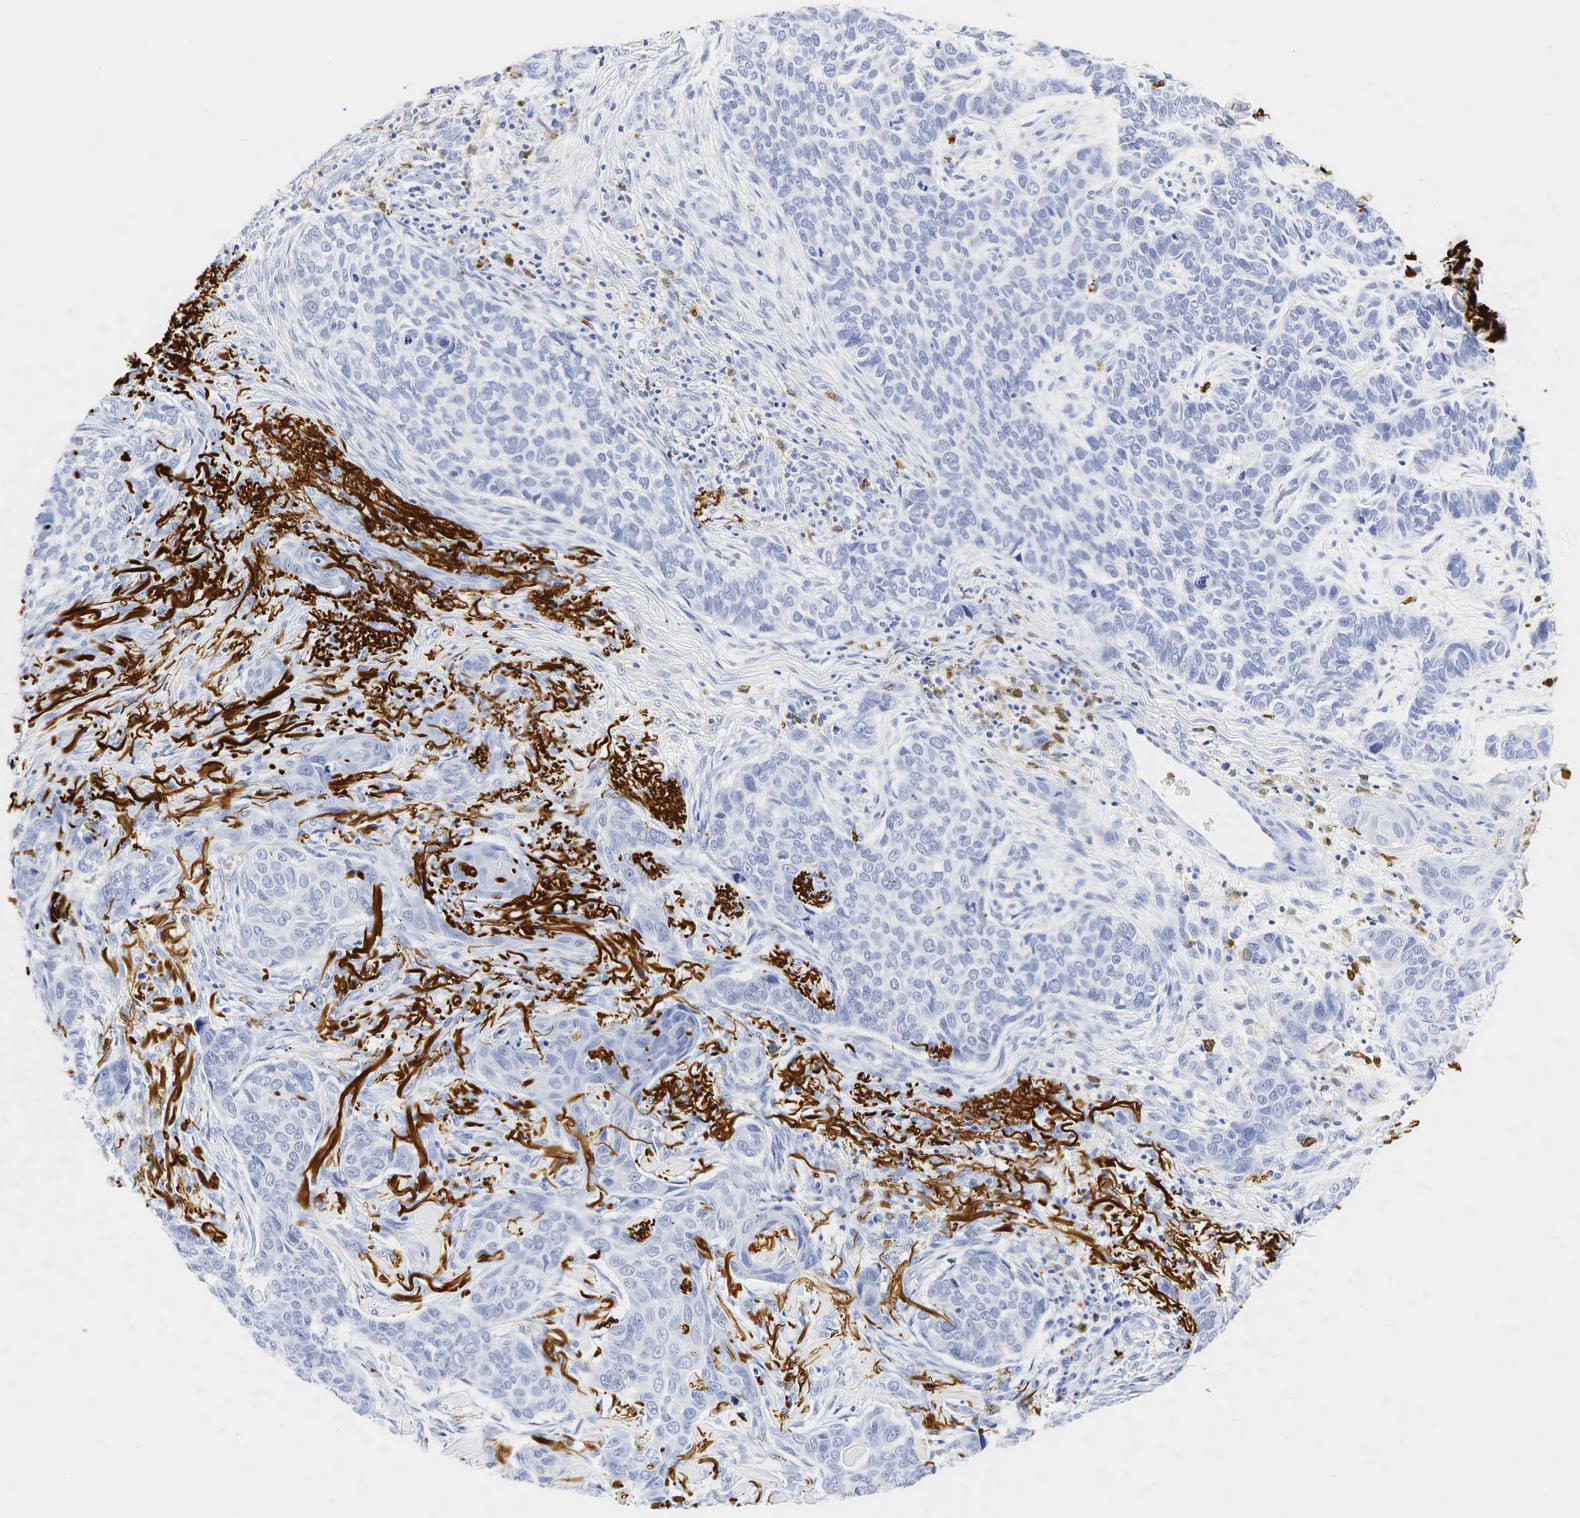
{"staining": {"intensity": "negative", "quantity": "none", "location": "none"}, "tissue": "skin cancer", "cell_type": "Tumor cells", "image_type": "cancer", "snomed": [{"axis": "morphology", "description": "Normal tissue, NOS"}, {"axis": "morphology", "description": "Basal cell carcinoma"}, {"axis": "topography", "description": "Skin"}], "caption": "Image shows no significant protein positivity in tumor cells of skin cancer (basal cell carcinoma).", "gene": "LYZ", "patient": {"sex": "male", "age": 81}}